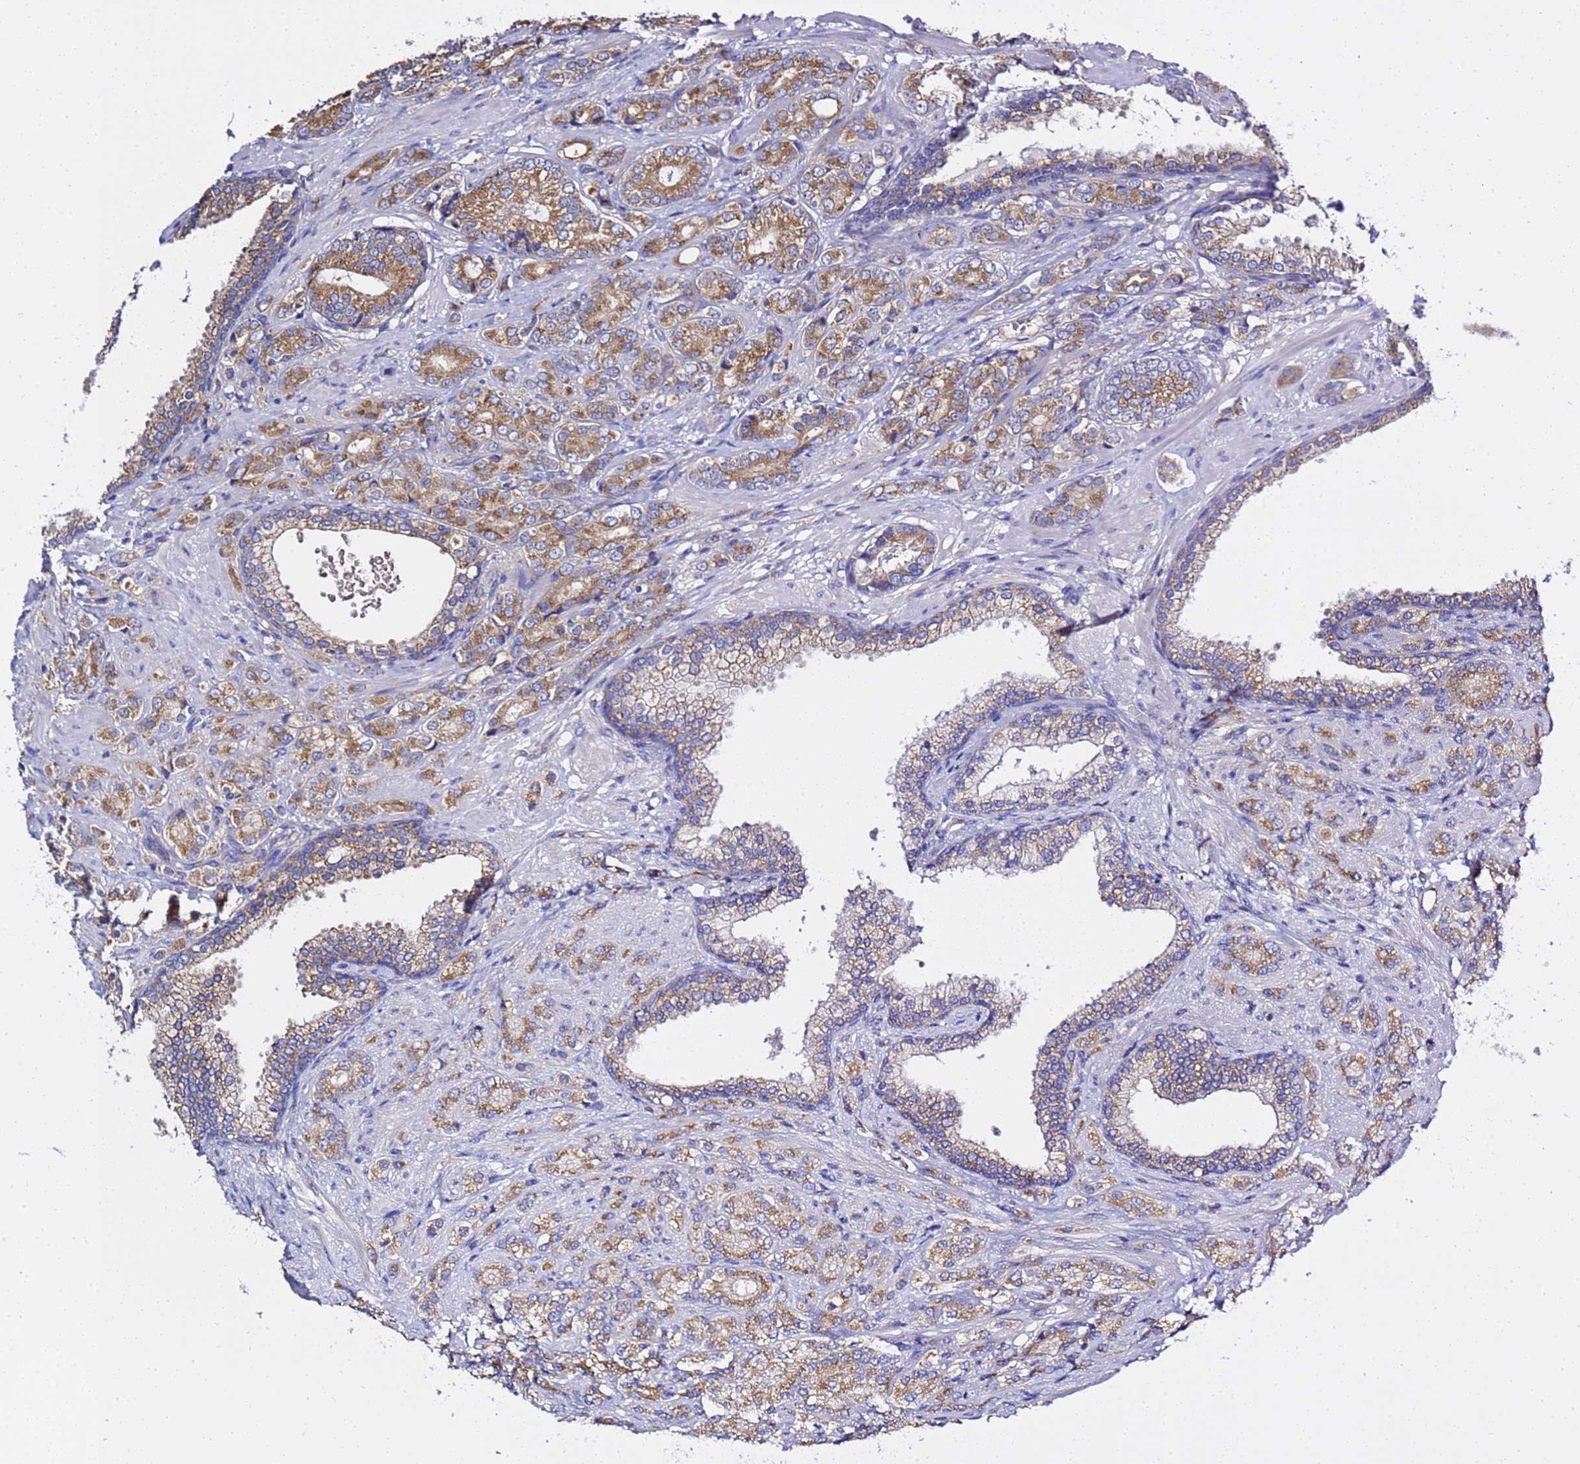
{"staining": {"intensity": "moderate", "quantity": ">75%", "location": "cytoplasmic/membranous"}, "tissue": "prostate cancer", "cell_type": "Tumor cells", "image_type": "cancer", "snomed": [{"axis": "morphology", "description": "Adenocarcinoma, High grade"}, {"axis": "topography", "description": "Prostate"}], "caption": "IHC staining of adenocarcinoma (high-grade) (prostate), which demonstrates medium levels of moderate cytoplasmic/membranous positivity in approximately >75% of tumor cells indicating moderate cytoplasmic/membranous protein expression. The staining was performed using DAB (brown) for protein detection and nuclei were counterstained in hematoxylin (blue).", "gene": "ANAPC1", "patient": {"sex": "male", "age": 60}}